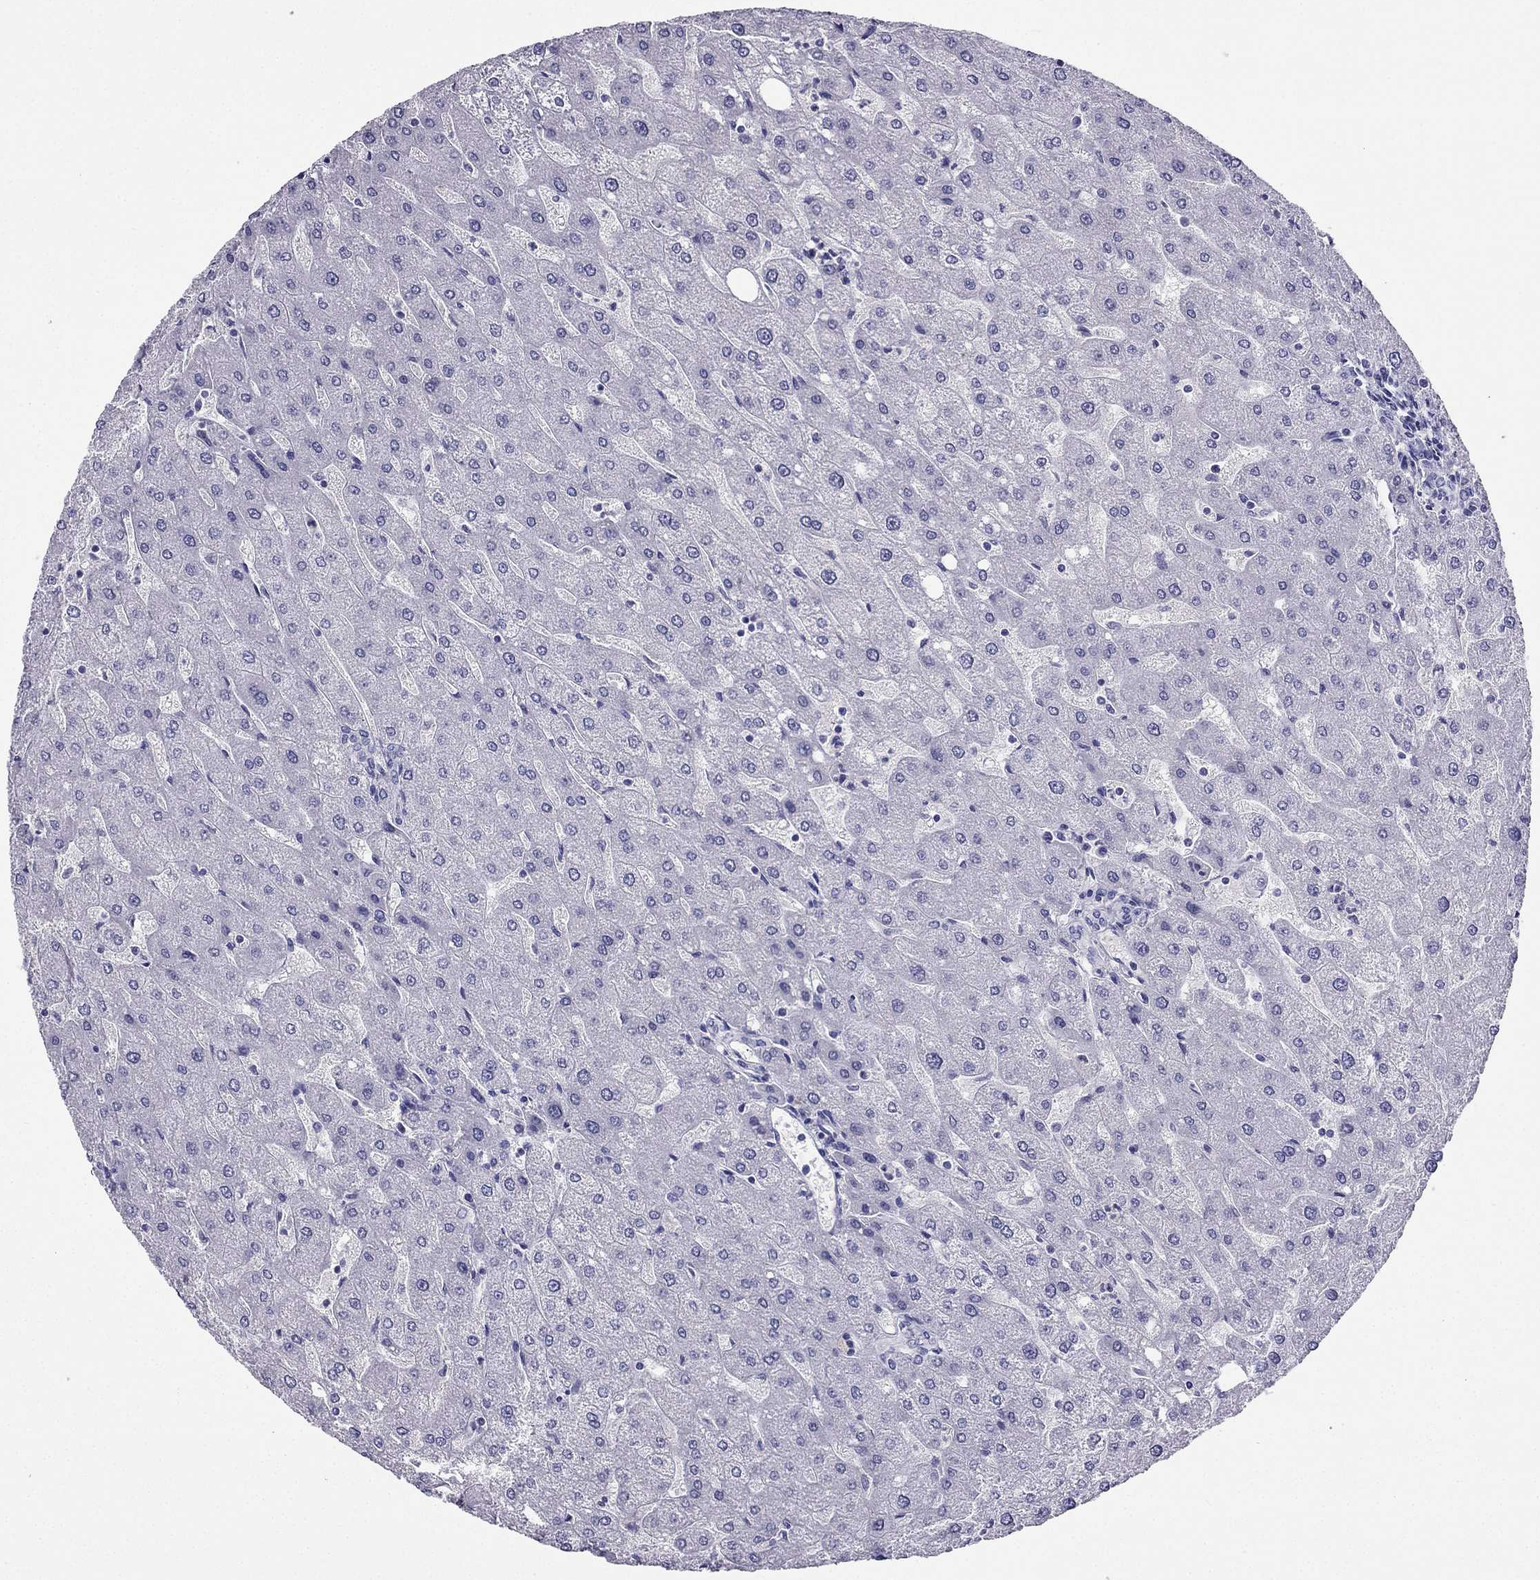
{"staining": {"intensity": "negative", "quantity": "none", "location": "none"}, "tissue": "liver", "cell_type": "Cholangiocytes", "image_type": "normal", "snomed": [{"axis": "morphology", "description": "Normal tissue, NOS"}, {"axis": "topography", "description": "Liver"}], "caption": "Immunohistochemistry (IHC) micrograph of normal liver: human liver stained with DAB reveals no significant protein positivity in cholangiocytes.", "gene": "KCNJ10", "patient": {"sex": "male", "age": 67}}